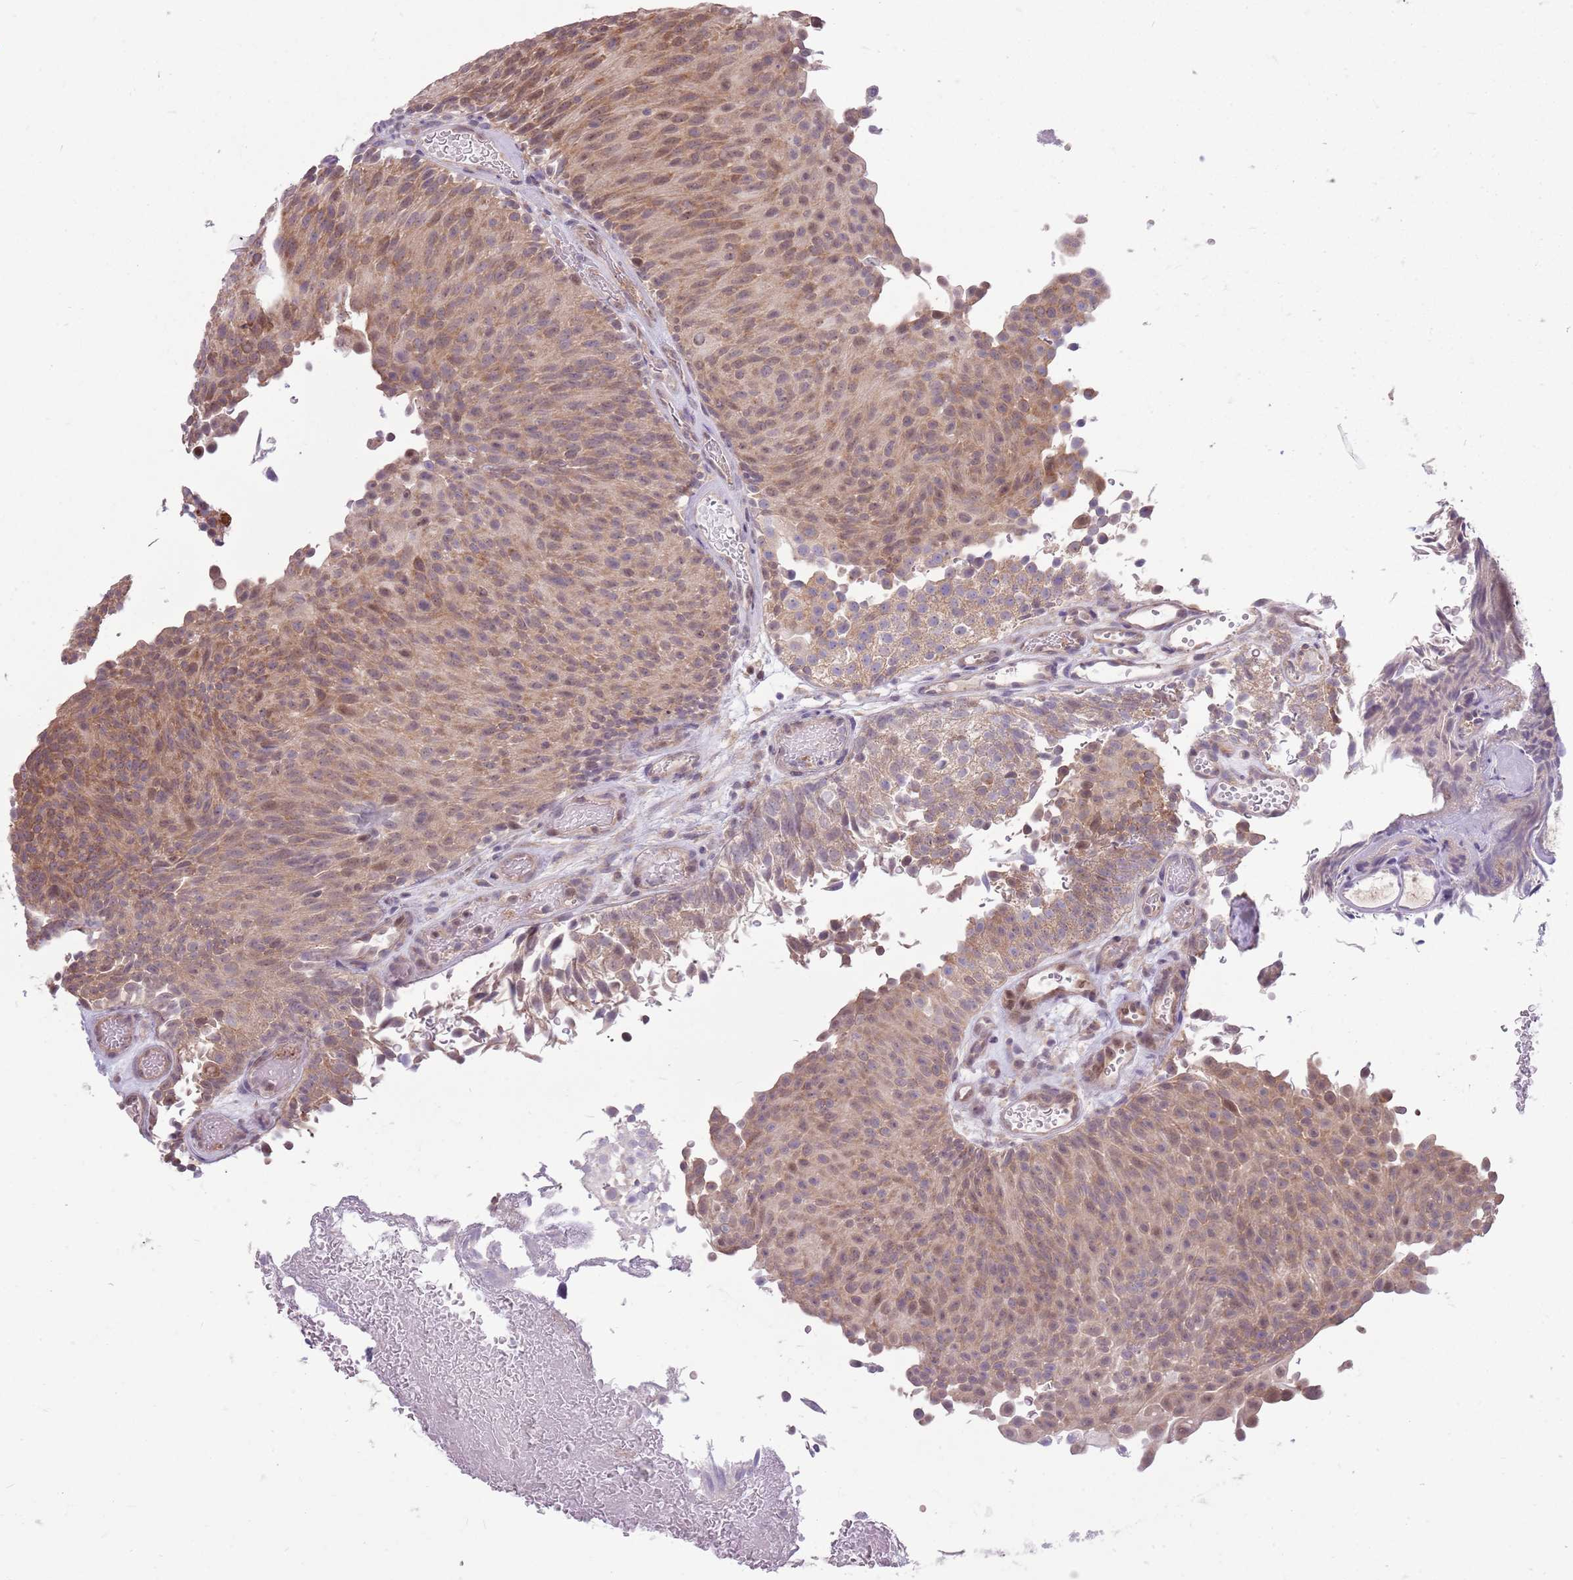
{"staining": {"intensity": "moderate", "quantity": ">75%", "location": "cytoplasmic/membranous,nuclear"}, "tissue": "urothelial cancer", "cell_type": "Tumor cells", "image_type": "cancer", "snomed": [{"axis": "morphology", "description": "Urothelial carcinoma, Low grade"}, {"axis": "topography", "description": "Urinary bladder"}], "caption": "Immunohistochemistry (IHC) (DAB) staining of urothelial cancer demonstrates moderate cytoplasmic/membranous and nuclear protein staining in approximately >75% of tumor cells.", "gene": "PPP1R27", "patient": {"sex": "male", "age": 78}}